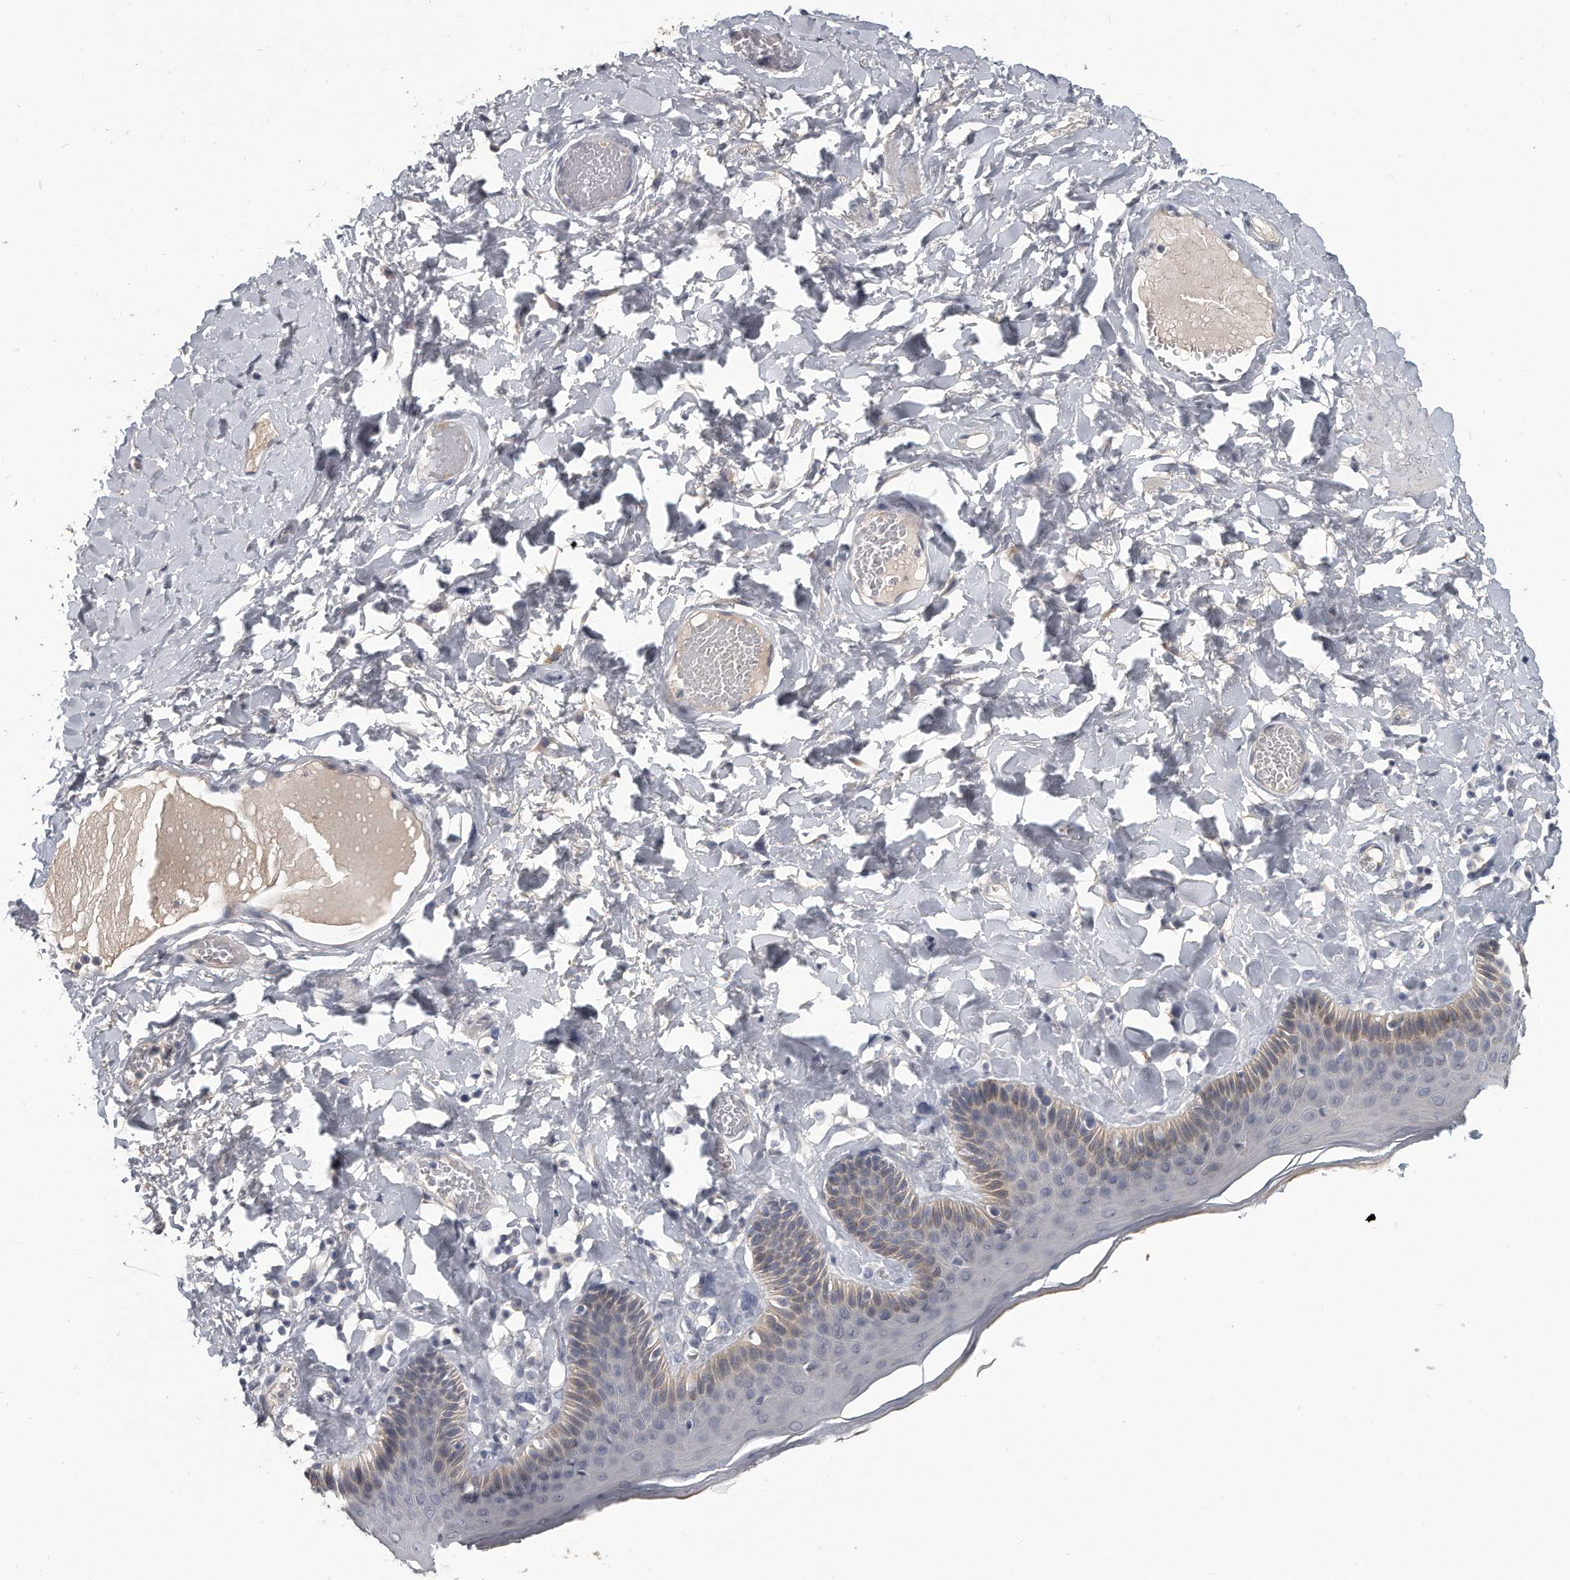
{"staining": {"intensity": "moderate", "quantity": "<25%", "location": "cytoplasmic/membranous"}, "tissue": "skin", "cell_type": "Epidermal cells", "image_type": "normal", "snomed": [{"axis": "morphology", "description": "Normal tissue, NOS"}, {"axis": "topography", "description": "Anal"}], "caption": "High-power microscopy captured an IHC photomicrograph of normal skin, revealing moderate cytoplasmic/membranous staining in about <25% of epidermal cells.", "gene": "KLHL7", "patient": {"sex": "male", "age": 69}}